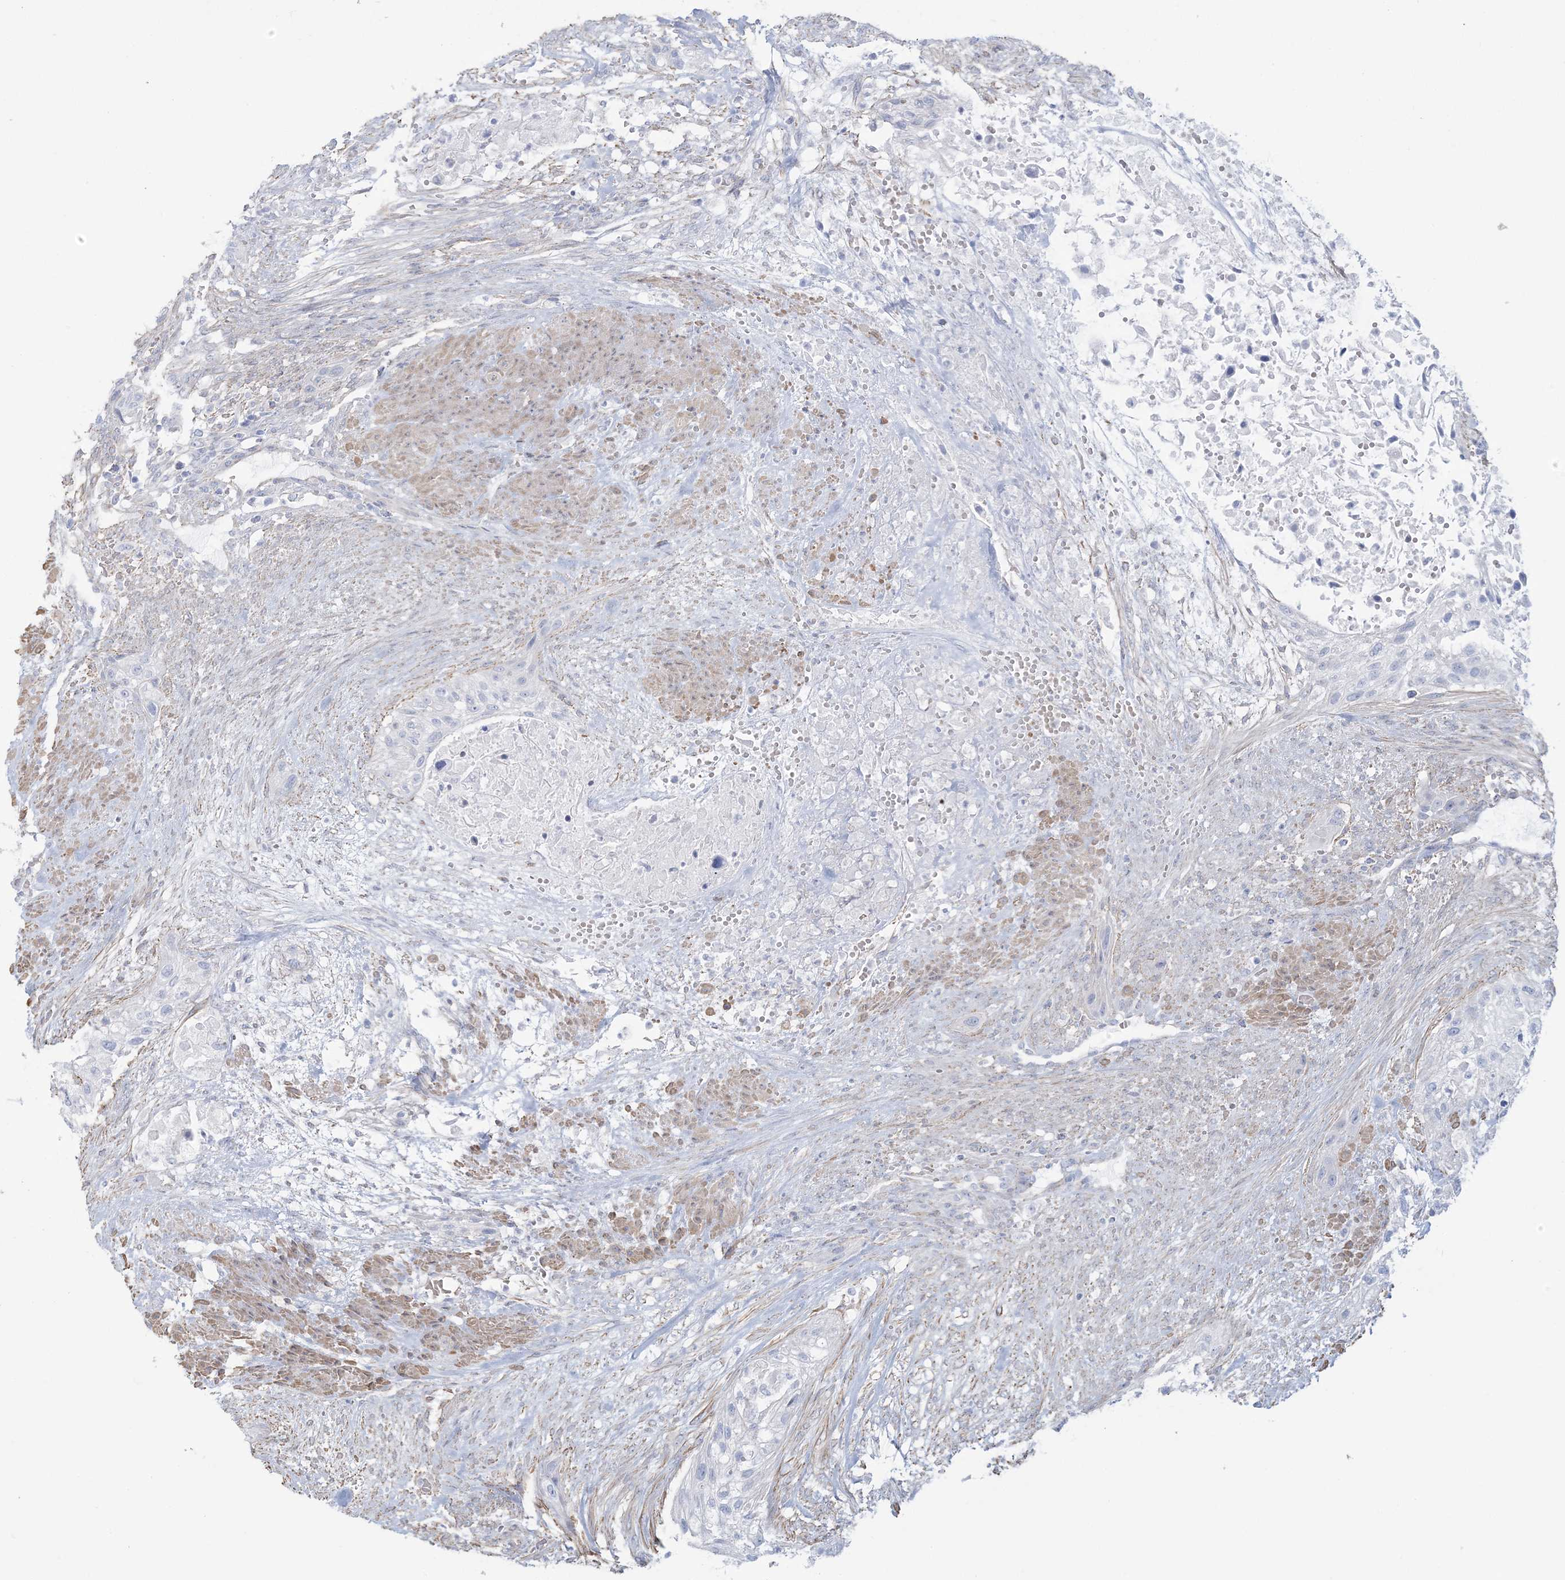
{"staining": {"intensity": "negative", "quantity": "none", "location": "none"}, "tissue": "urothelial cancer", "cell_type": "Tumor cells", "image_type": "cancer", "snomed": [{"axis": "morphology", "description": "Urothelial carcinoma, High grade"}, {"axis": "topography", "description": "Urinary bladder"}], "caption": "Tumor cells show no significant protein staining in urothelial cancer.", "gene": "AGXT", "patient": {"sex": "male", "age": 35}}